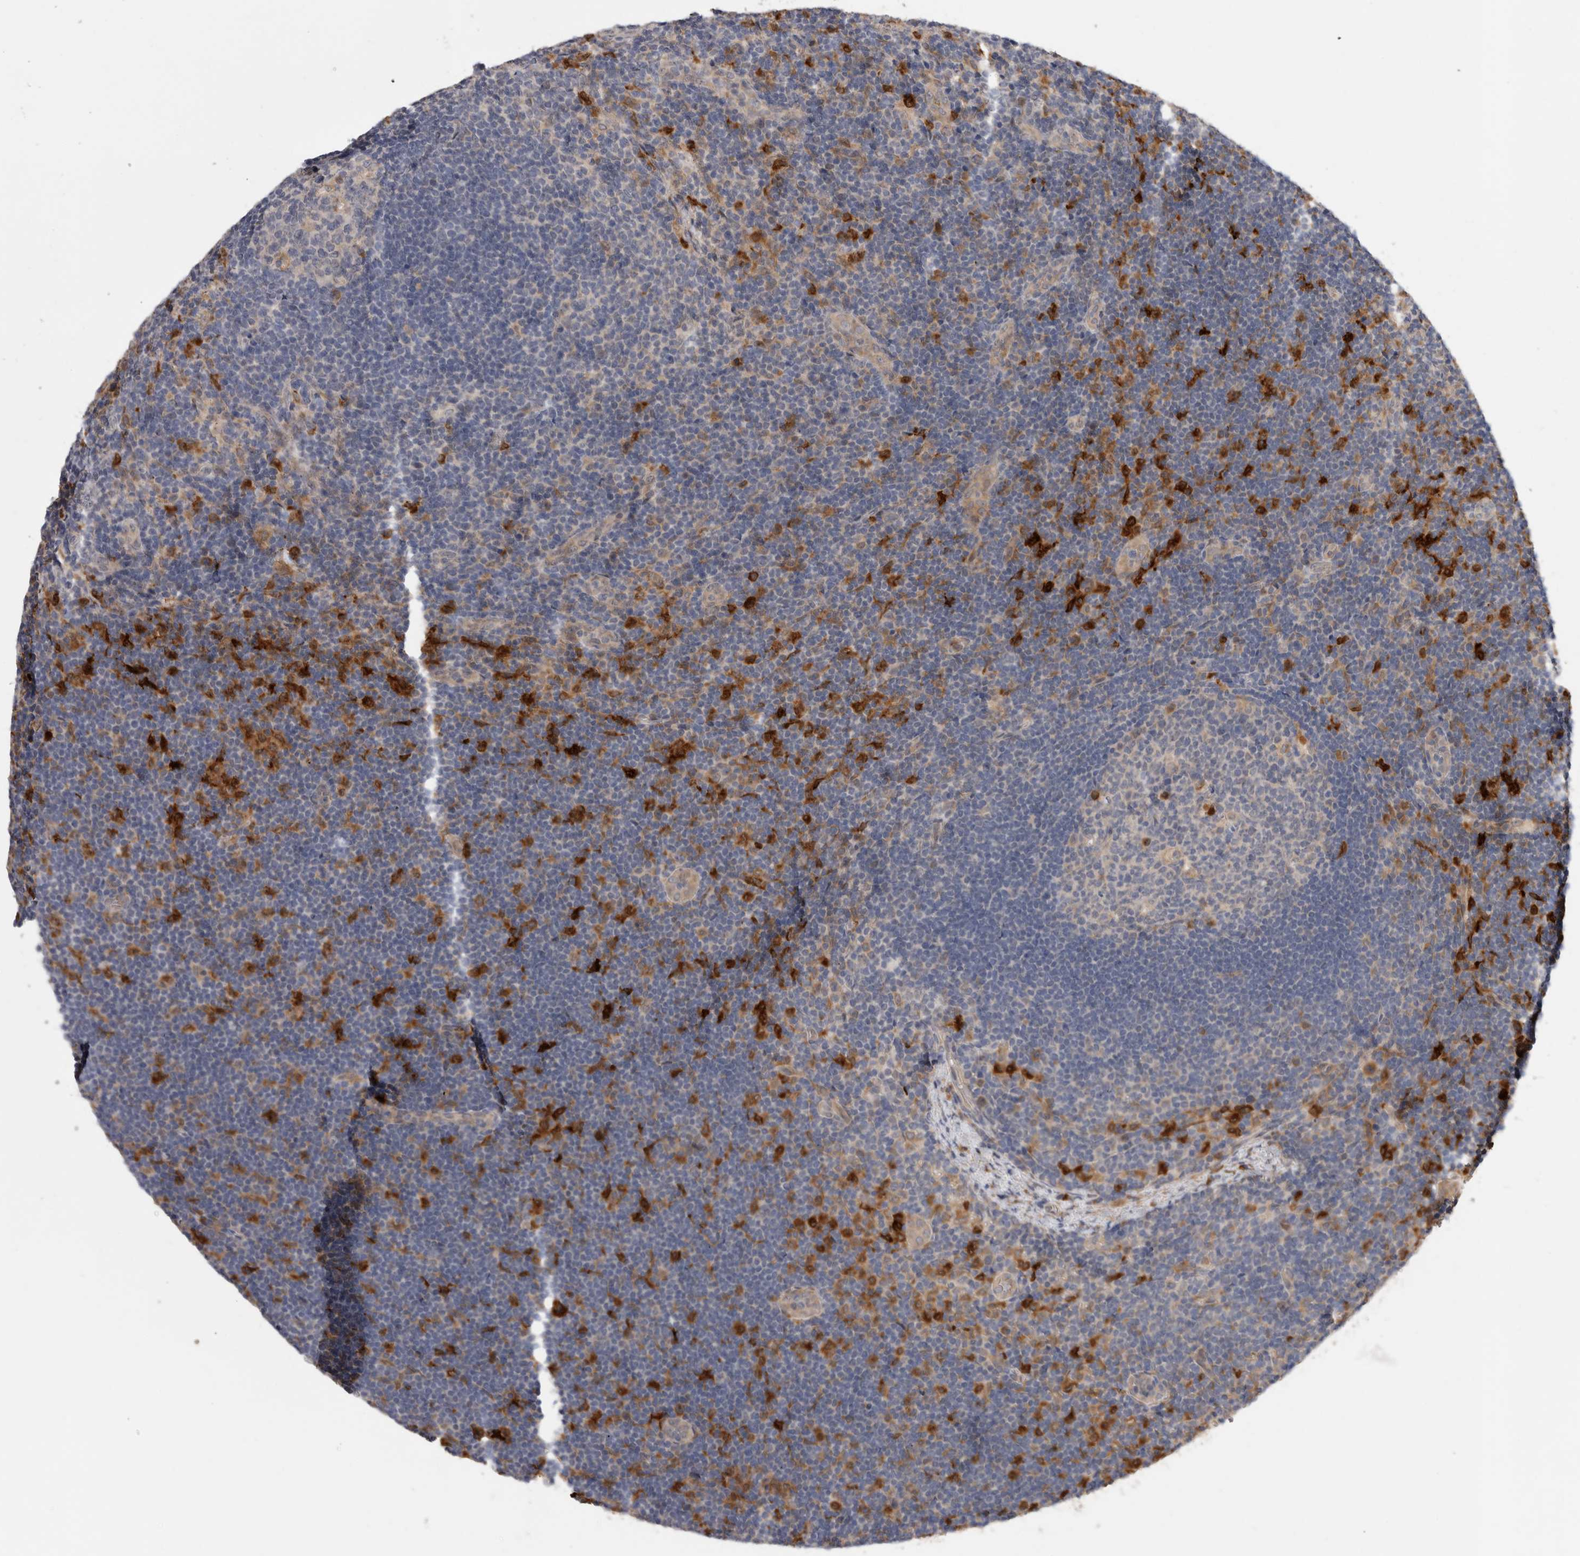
{"staining": {"intensity": "strong", "quantity": "<25%", "location": "cytoplasmic/membranous"}, "tissue": "lymph node", "cell_type": "Germinal center cells", "image_type": "normal", "snomed": [{"axis": "morphology", "description": "Normal tissue, NOS"}, {"axis": "topography", "description": "Lymph node"}], "caption": "IHC histopathology image of normal human lymph node stained for a protein (brown), which shows medium levels of strong cytoplasmic/membranous positivity in approximately <25% of germinal center cells.", "gene": "APOL2", "patient": {"sex": "female", "age": 22}}